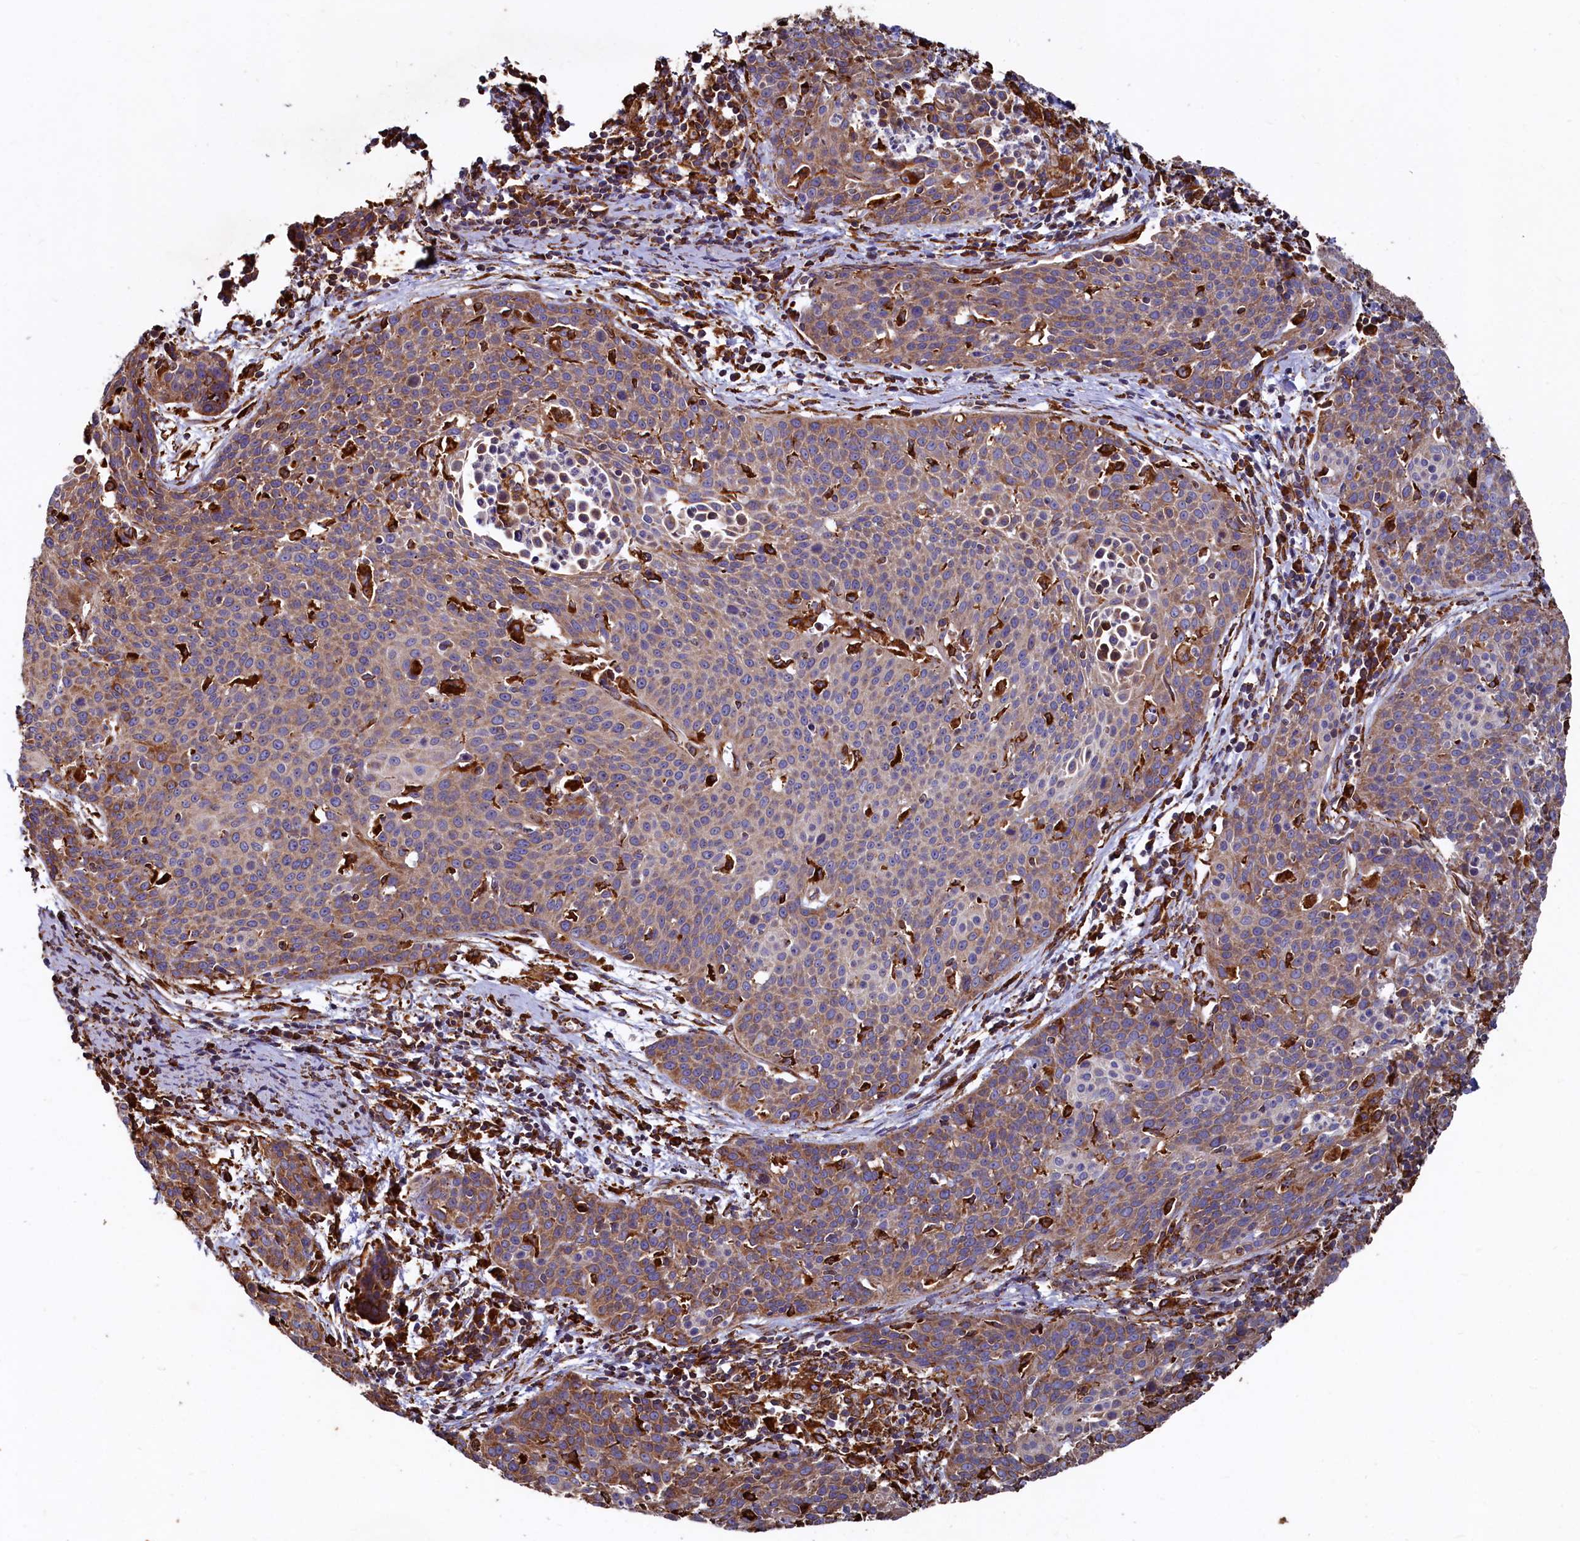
{"staining": {"intensity": "moderate", "quantity": ">75%", "location": "cytoplasmic/membranous"}, "tissue": "cervical cancer", "cell_type": "Tumor cells", "image_type": "cancer", "snomed": [{"axis": "morphology", "description": "Squamous cell carcinoma, NOS"}, {"axis": "topography", "description": "Cervix"}], "caption": "IHC (DAB) staining of human squamous cell carcinoma (cervical) demonstrates moderate cytoplasmic/membranous protein expression in approximately >75% of tumor cells.", "gene": "NEURL1B", "patient": {"sex": "female", "age": 38}}